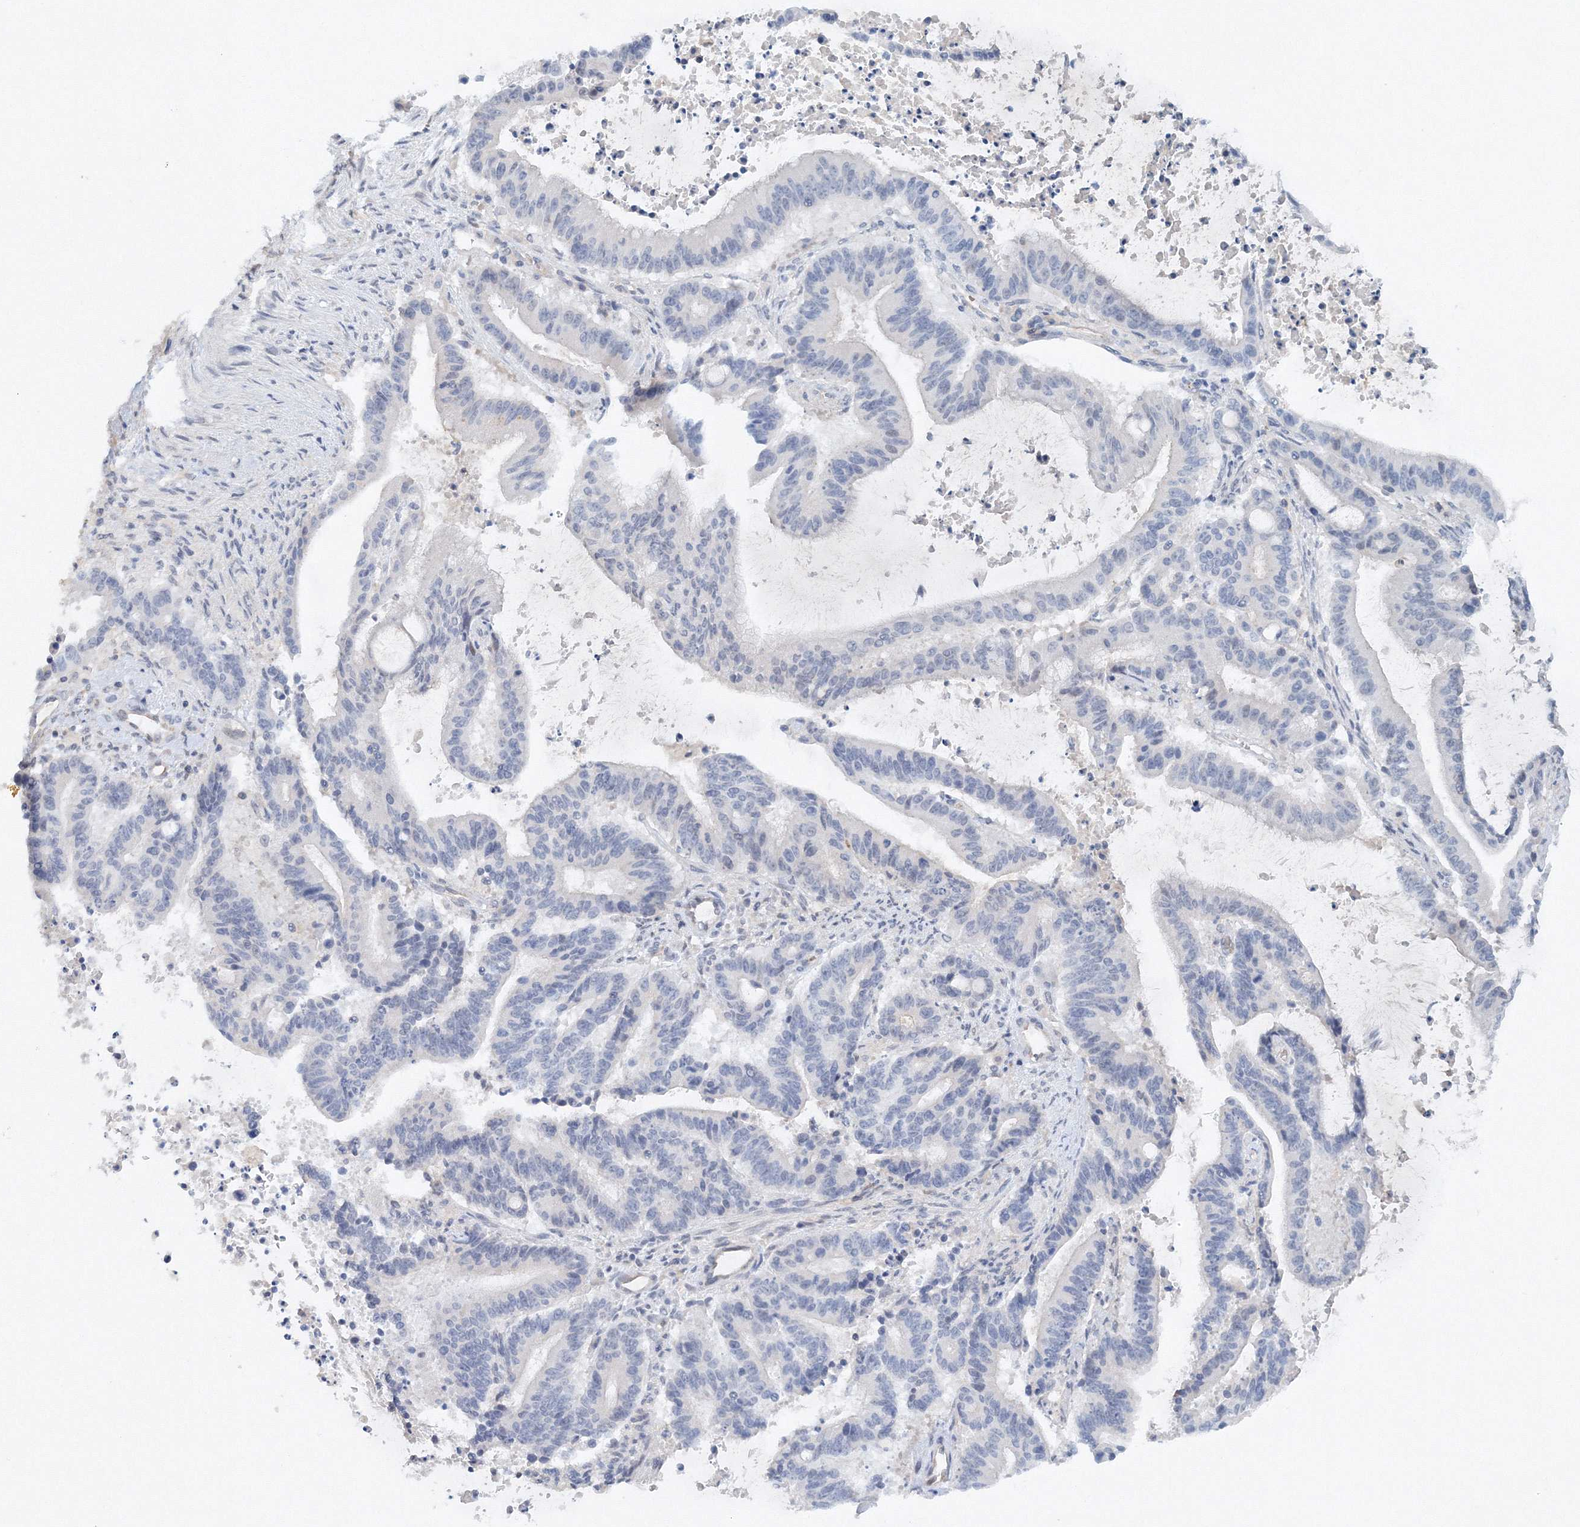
{"staining": {"intensity": "negative", "quantity": "none", "location": "none"}, "tissue": "liver cancer", "cell_type": "Tumor cells", "image_type": "cancer", "snomed": [{"axis": "morphology", "description": "Normal tissue, NOS"}, {"axis": "morphology", "description": "Cholangiocarcinoma"}, {"axis": "topography", "description": "Liver"}, {"axis": "topography", "description": "Peripheral nerve tissue"}], "caption": "Liver cholangiocarcinoma was stained to show a protein in brown. There is no significant positivity in tumor cells.", "gene": "SH3BP5", "patient": {"sex": "female", "age": 73}}